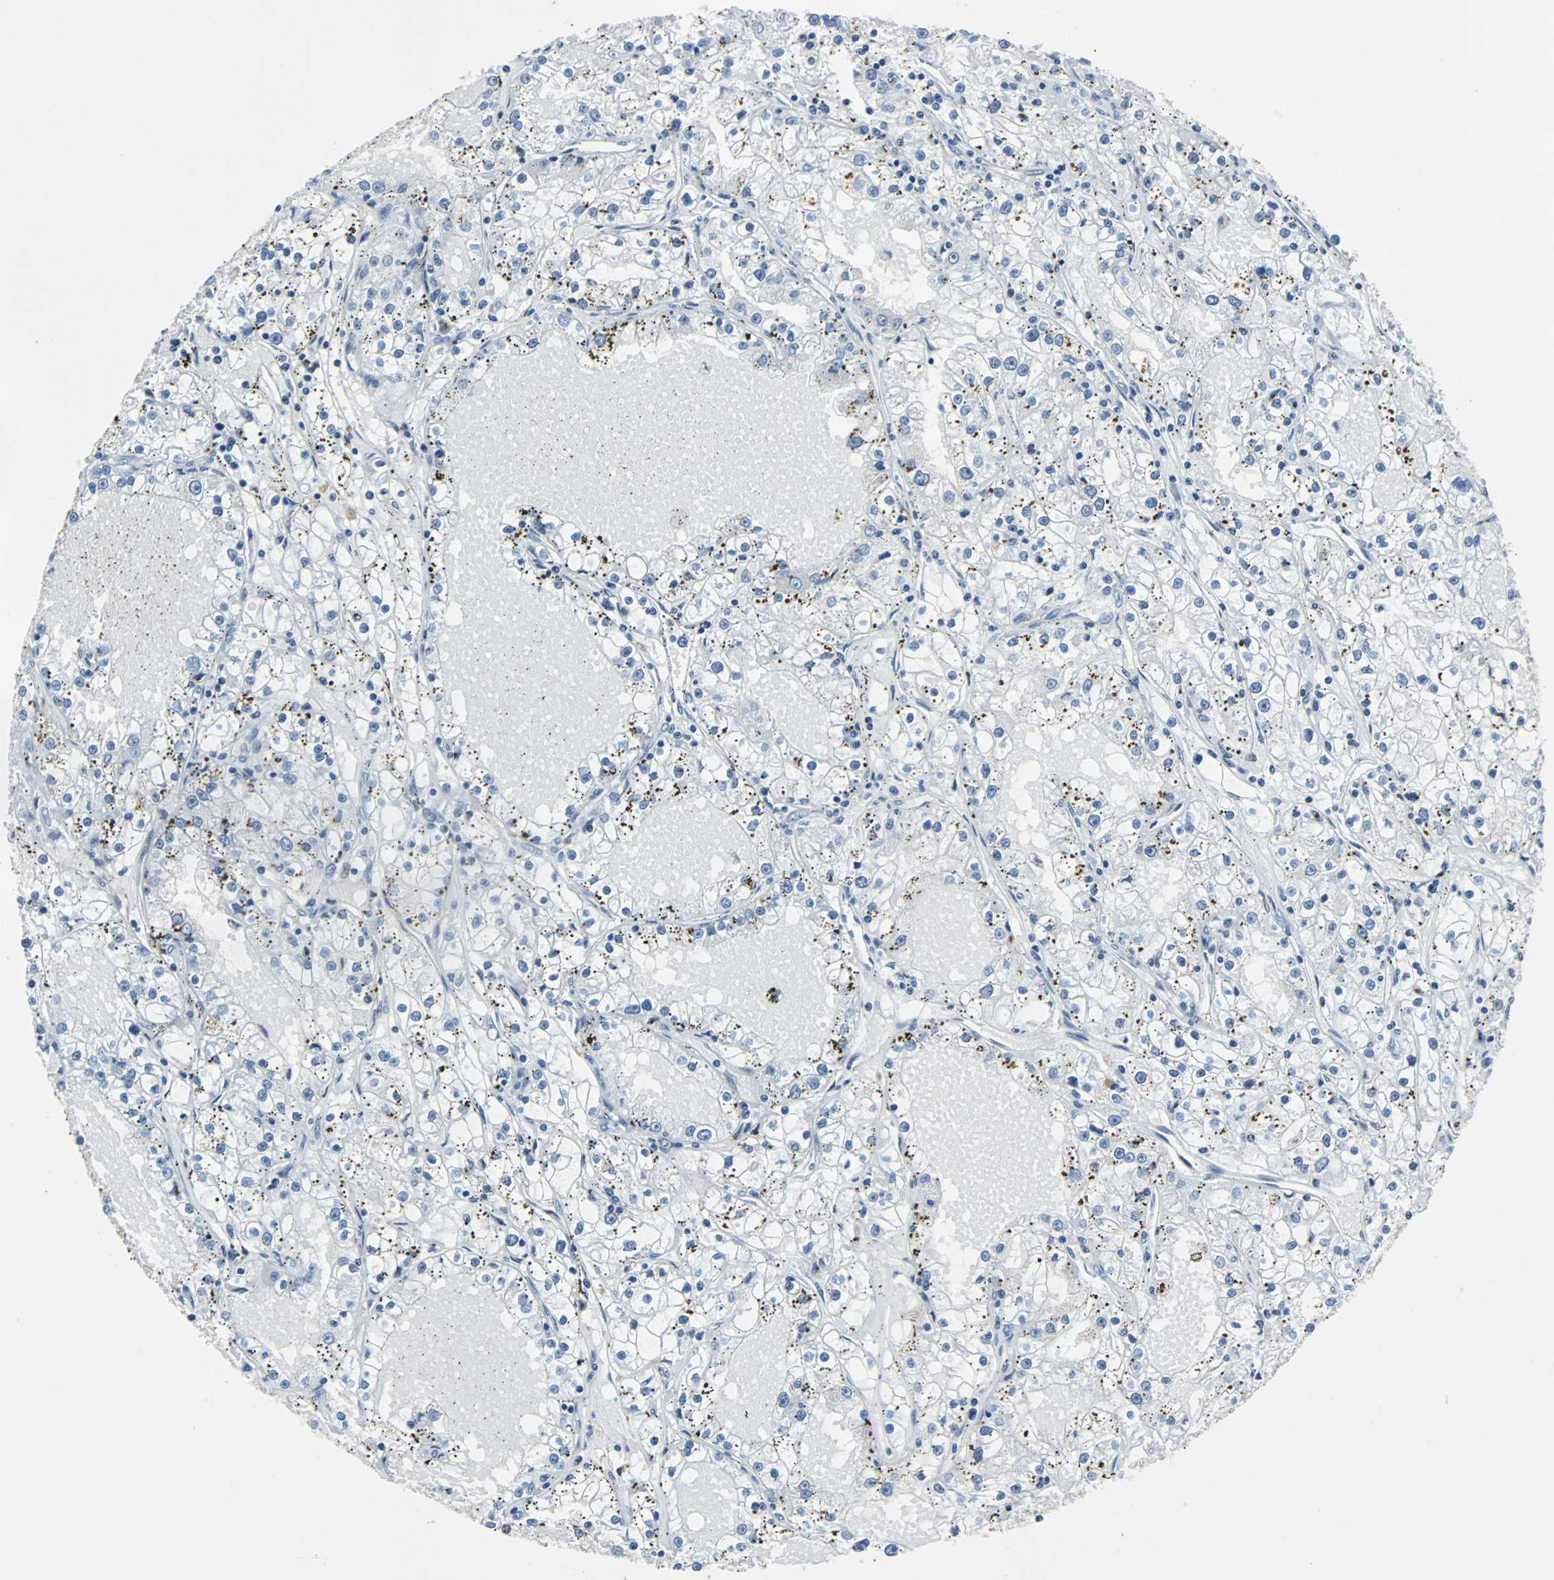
{"staining": {"intensity": "negative", "quantity": "none", "location": "none"}, "tissue": "renal cancer", "cell_type": "Tumor cells", "image_type": "cancer", "snomed": [{"axis": "morphology", "description": "Adenocarcinoma, NOS"}, {"axis": "topography", "description": "Kidney"}], "caption": "A micrograph of human renal cancer (adenocarcinoma) is negative for staining in tumor cells.", "gene": "MAP2K6", "patient": {"sex": "male", "age": 56}}